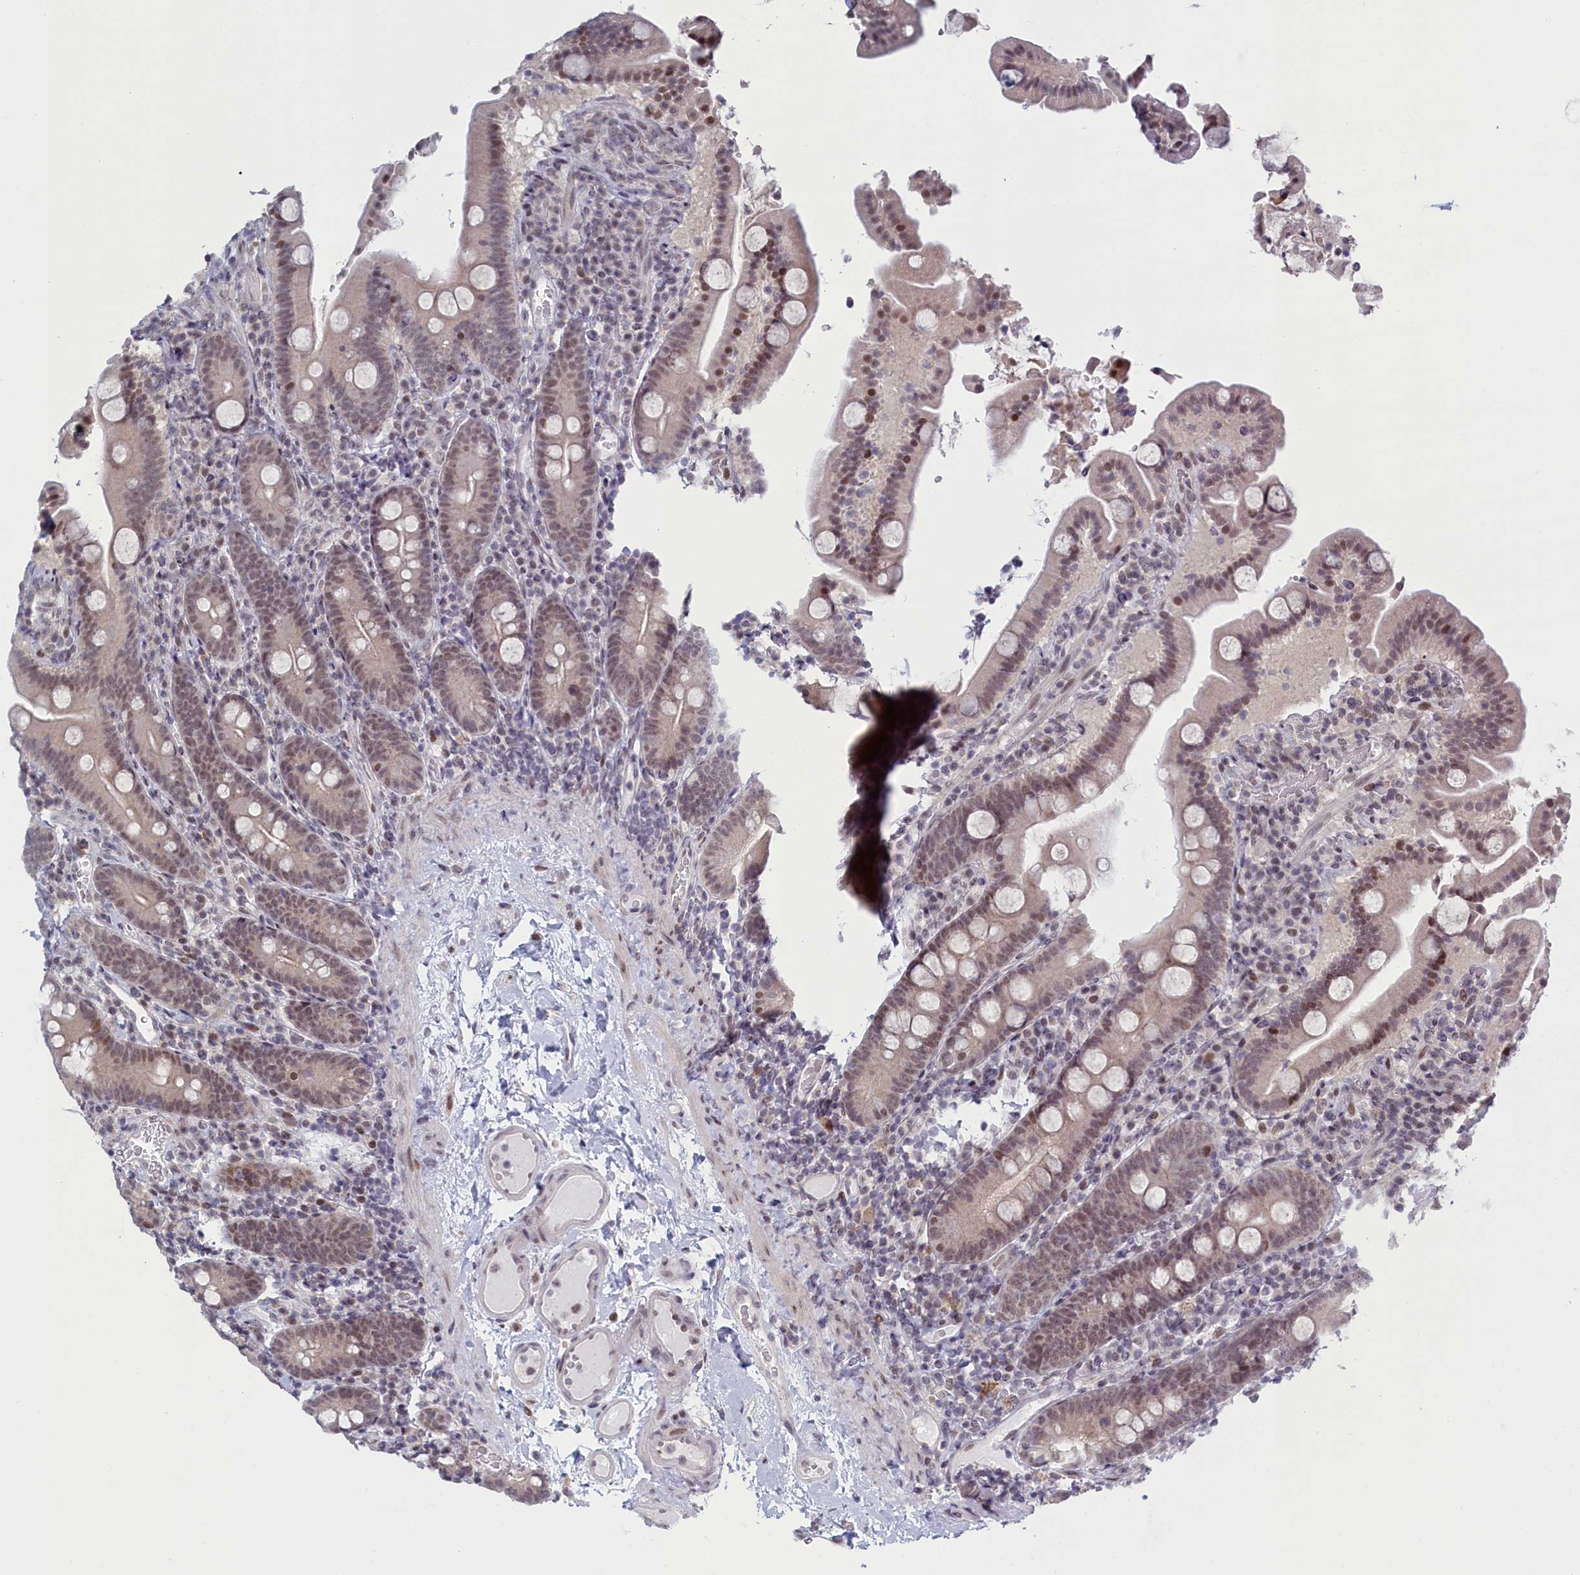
{"staining": {"intensity": "moderate", "quantity": "<25%", "location": "nuclear"}, "tissue": "duodenum", "cell_type": "Glandular cells", "image_type": "normal", "snomed": [{"axis": "morphology", "description": "Normal tissue, NOS"}, {"axis": "topography", "description": "Duodenum"}], "caption": "Normal duodenum demonstrates moderate nuclear staining in approximately <25% of glandular cells, visualized by immunohistochemistry. (Stains: DAB (3,3'-diaminobenzidine) in brown, nuclei in blue, Microscopy: brightfield microscopy at high magnification).", "gene": "ATF7IP2", "patient": {"sex": "male", "age": 55}}